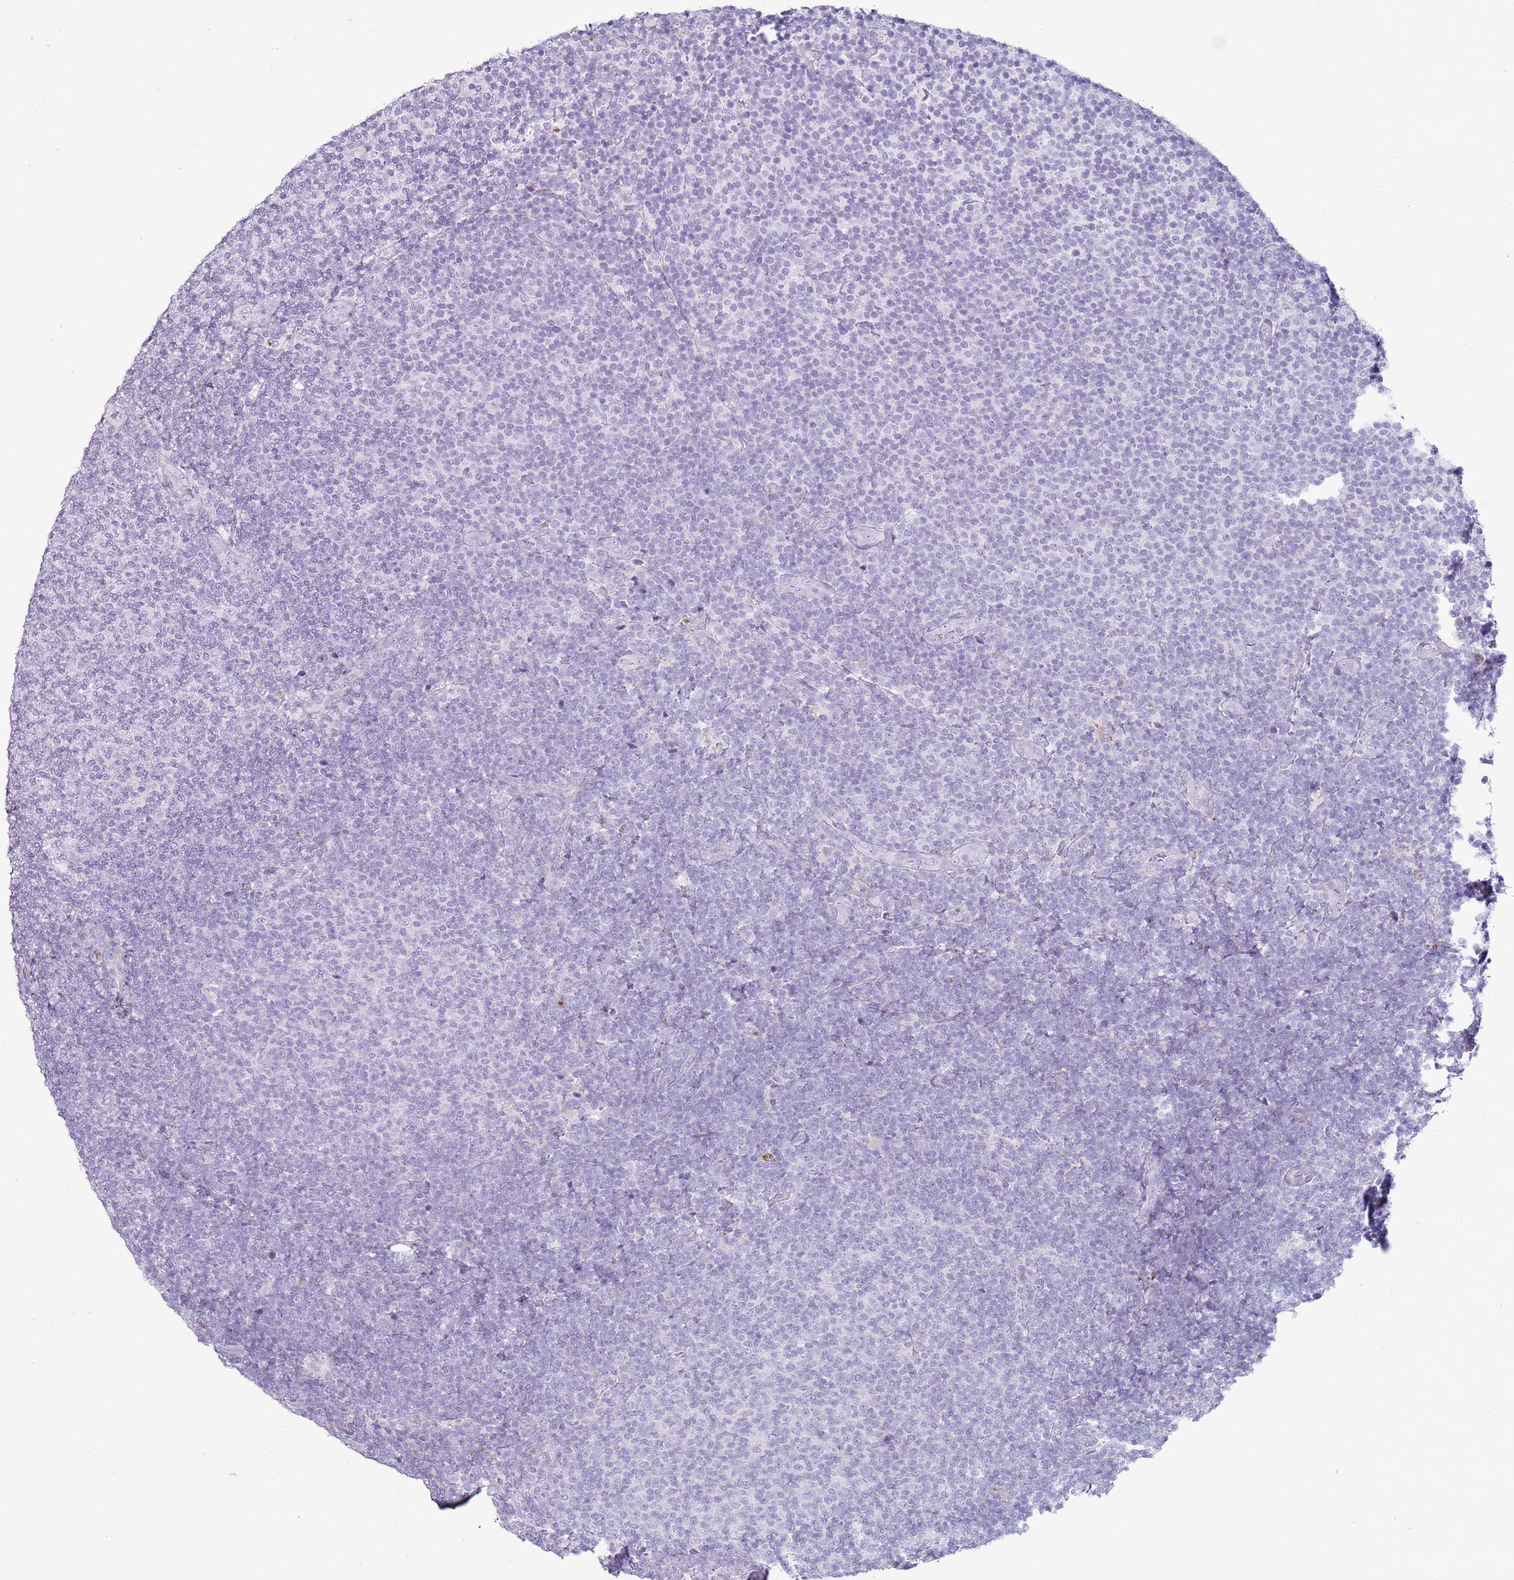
{"staining": {"intensity": "negative", "quantity": "none", "location": "none"}, "tissue": "lymphoma", "cell_type": "Tumor cells", "image_type": "cancer", "snomed": [{"axis": "morphology", "description": "Malignant lymphoma, non-Hodgkin's type, Low grade"}, {"axis": "topography", "description": "Lymph node"}], "caption": "Immunohistochemistry (IHC) of malignant lymphoma, non-Hodgkin's type (low-grade) displays no positivity in tumor cells. (DAB (3,3'-diaminobenzidine) immunohistochemistry with hematoxylin counter stain).", "gene": "CD177", "patient": {"sex": "male", "age": 66}}